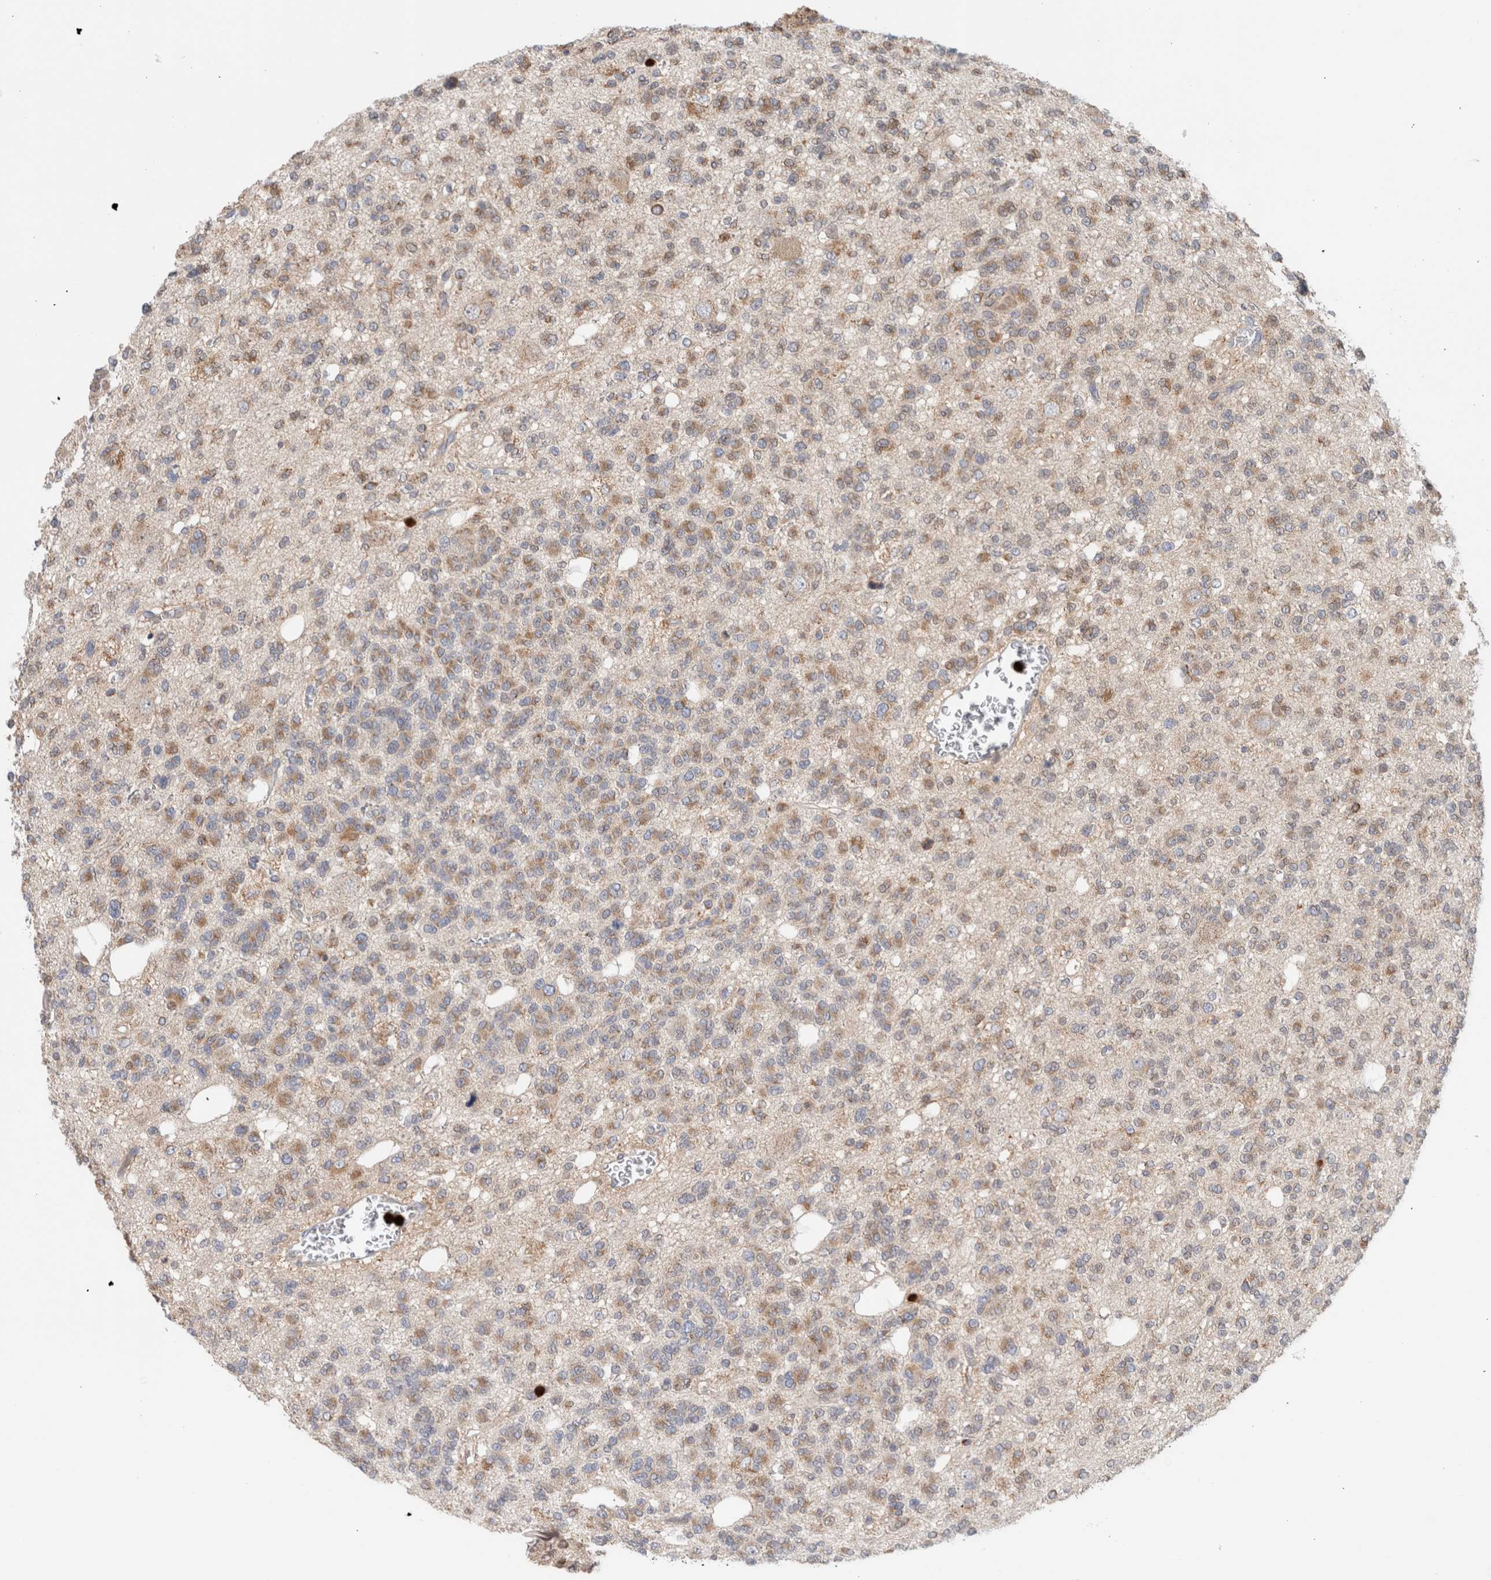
{"staining": {"intensity": "moderate", "quantity": "25%-75%", "location": "cytoplasmic/membranous"}, "tissue": "glioma", "cell_type": "Tumor cells", "image_type": "cancer", "snomed": [{"axis": "morphology", "description": "Glioma, malignant, Low grade"}, {"axis": "topography", "description": "Brain"}], "caption": "This micrograph exhibits IHC staining of glioma, with medium moderate cytoplasmic/membranous staining in about 25%-75% of tumor cells.", "gene": "P4HA1", "patient": {"sex": "male", "age": 38}}